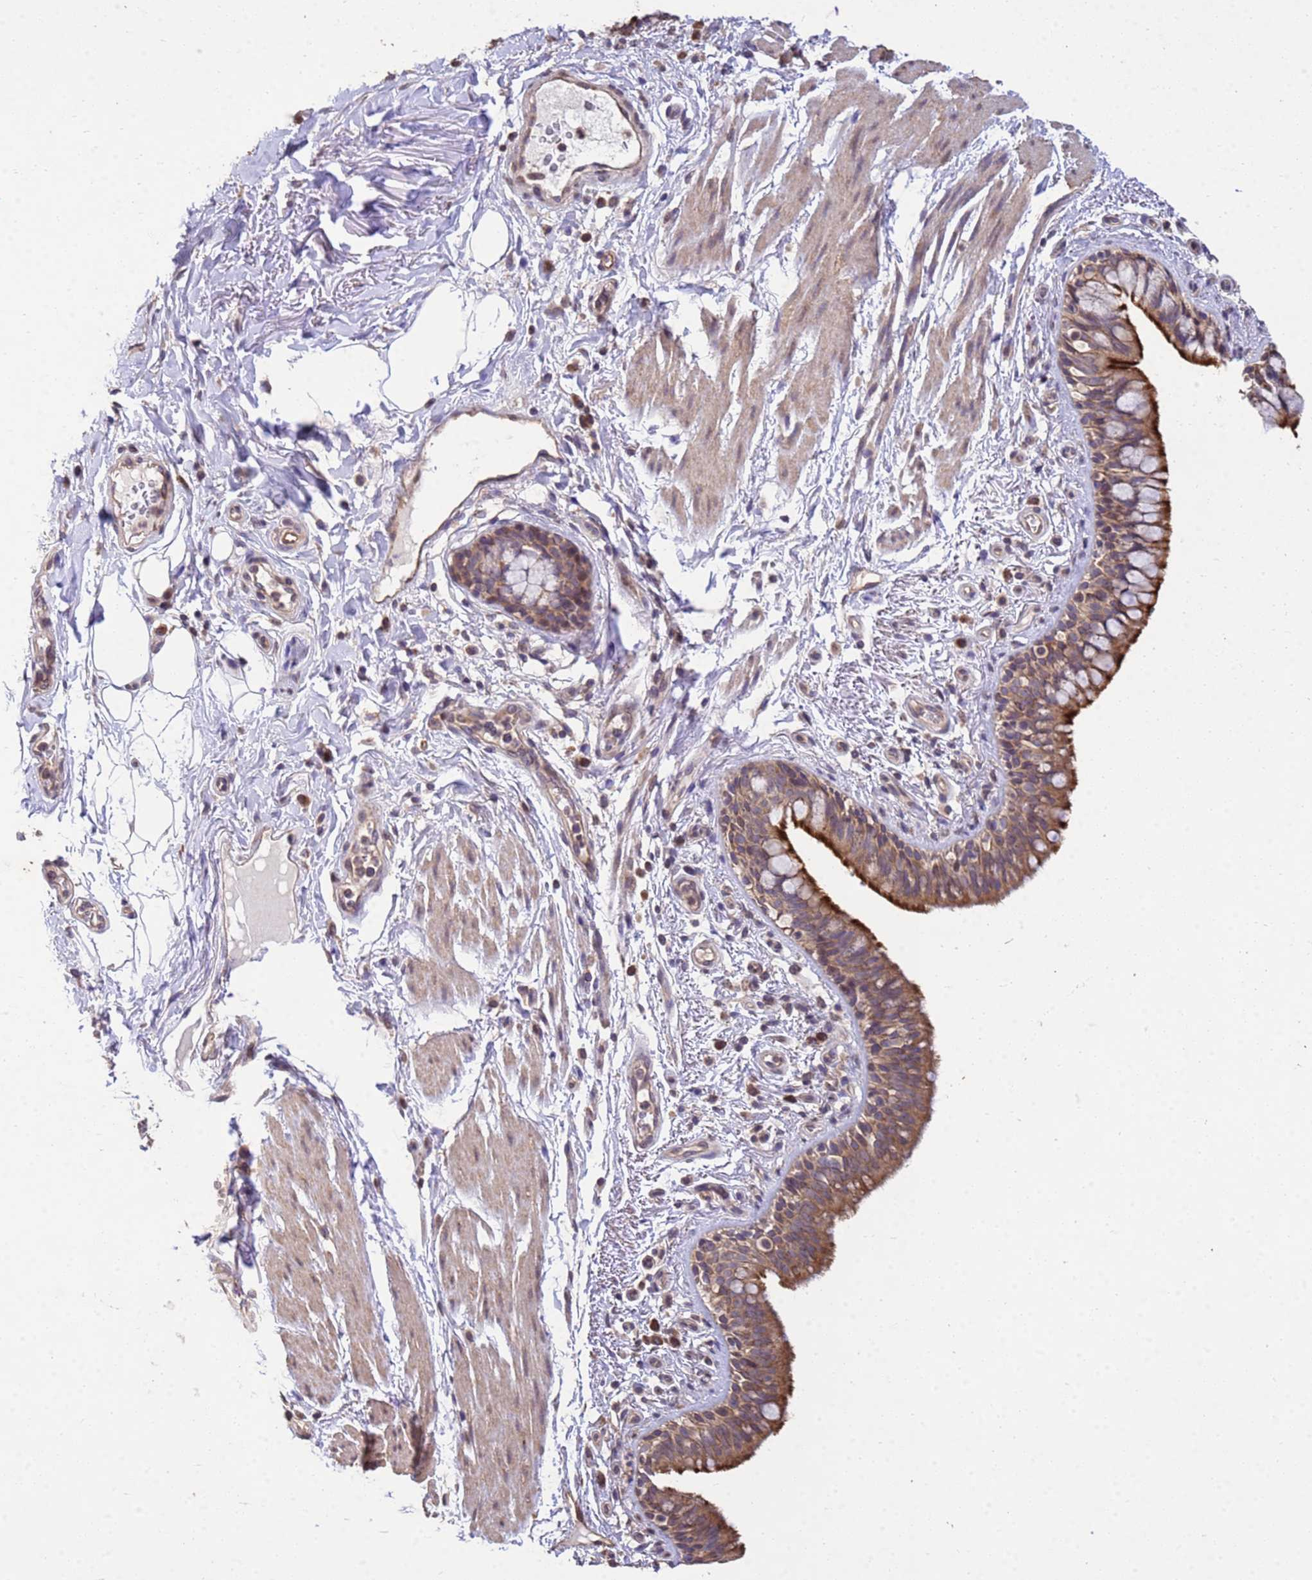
{"staining": {"intensity": "strong", "quantity": ">75%", "location": "cytoplasmic/membranous"}, "tissue": "bronchus", "cell_type": "Respiratory epithelial cells", "image_type": "normal", "snomed": [{"axis": "morphology", "description": "Normal tissue, NOS"}, {"axis": "morphology", "description": "Neoplasm, uncertain whether benign or malignant"}, {"axis": "topography", "description": "Bronchus"}, {"axis": "topography", "description": "Lung"}], "caption": "This photomicrograph exhibits normal bronchus stained with IHC to label a protein in brown. The cytoplasmic/membranous of respiratory epithelial cells show strong positivity for the protein. Nuclei are counter-stained blue.", "gene": "P2RX7", "patient": {"sex": "male", "age": 55}}